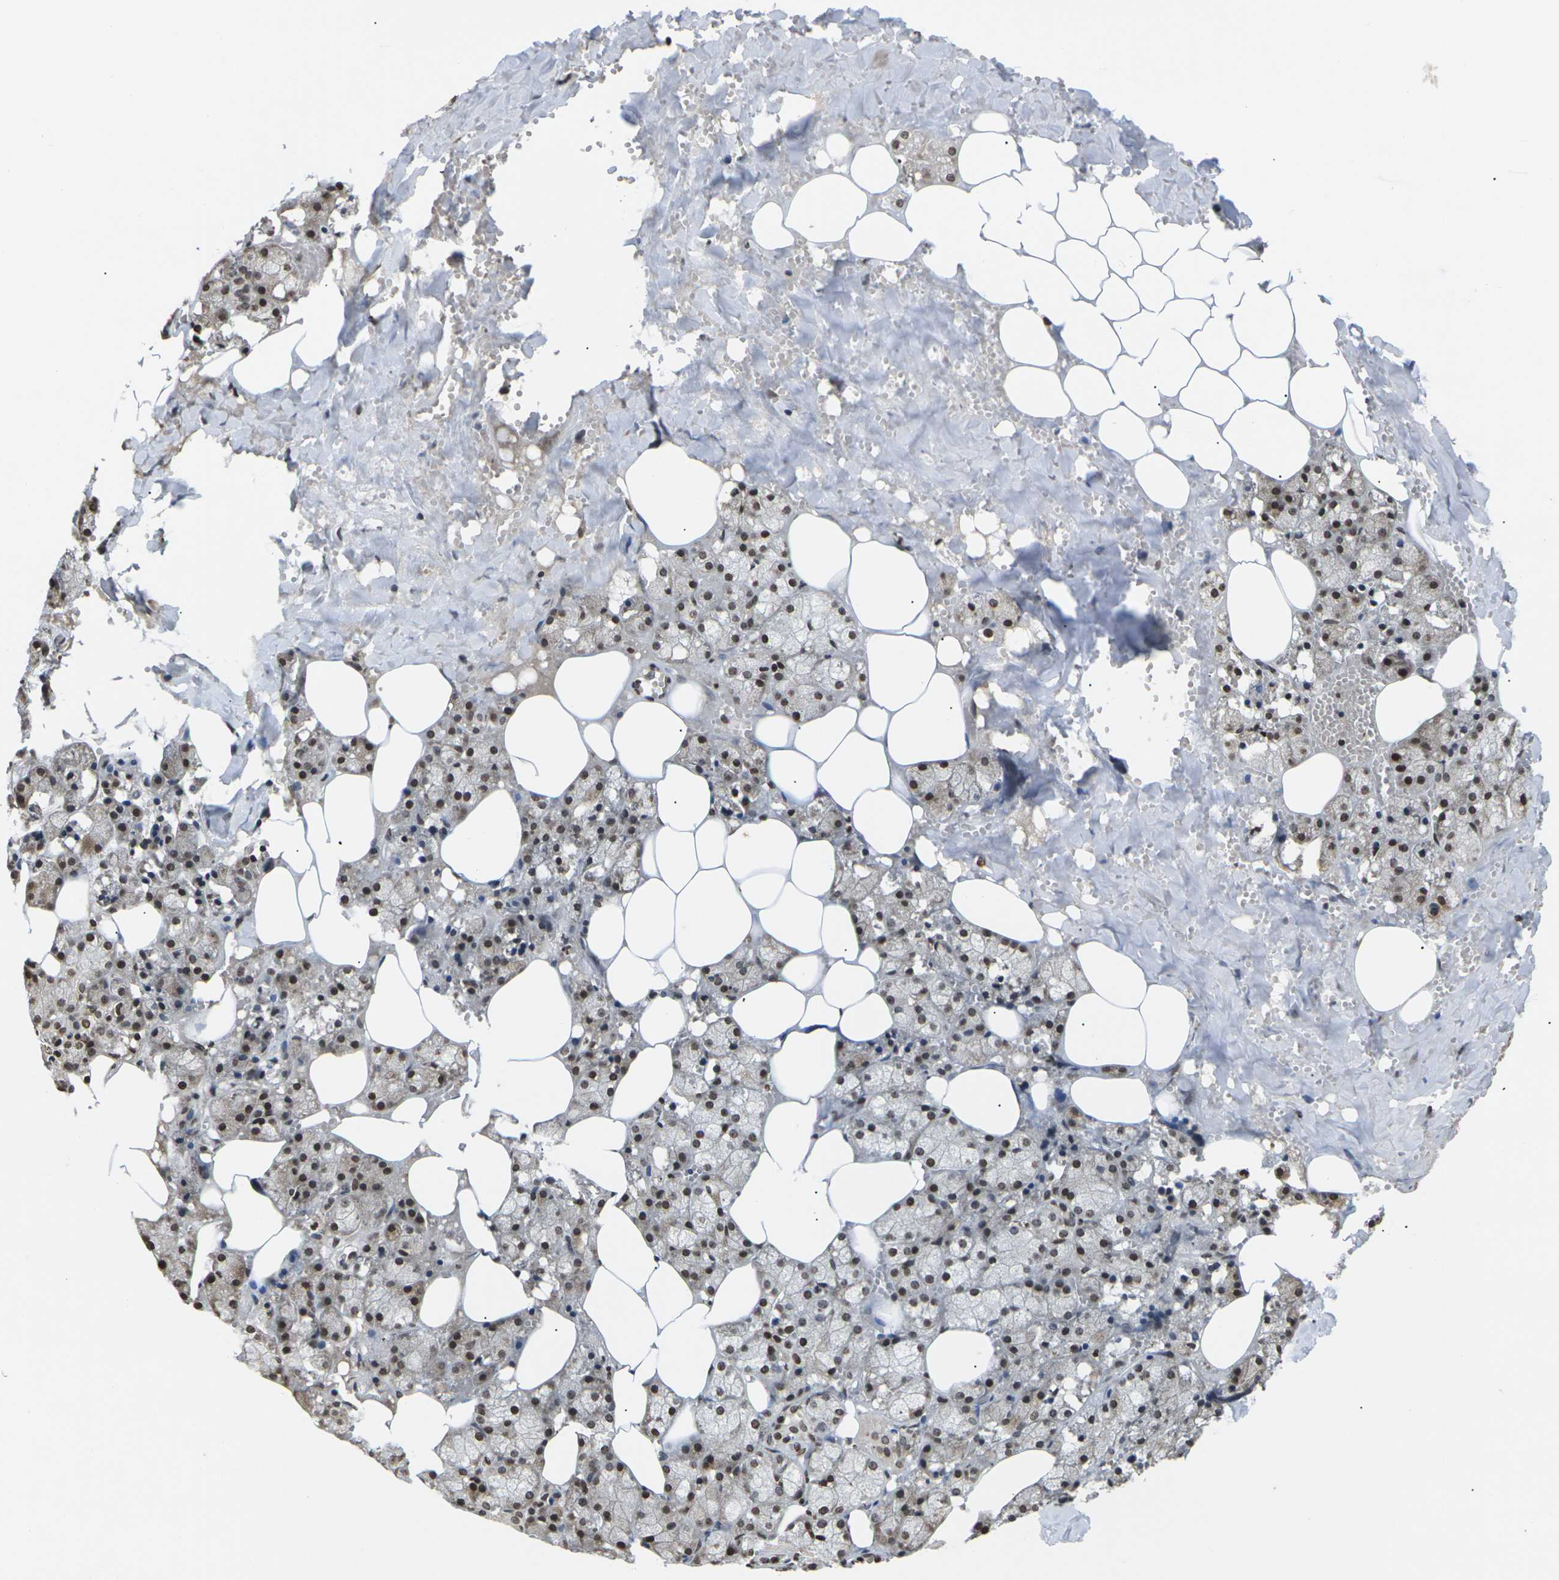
{"staining": {"intensity": "moderate", "quantity": ">75%", "location": "nuclear"}, "tissue": "salivary gland", "cell_type": "Glandular cells", "image_type": "normal", "snomed": [{"axis": "morphology", "description": "Normal tissue, NOS"}, {"axis": "topography", "description": "Salivary gland"}], "caption": "DAB immunohistochemical staining of normal human salivary gland demonstrates moderate nuclear protein expression in about >75% of glandular cells. (DAB (3,3'-diaminobenzidine) IHC with brightfield microscopy, high magnification).", "gene": "ETV5", "patient": {"sex": "male", "age": 62}}